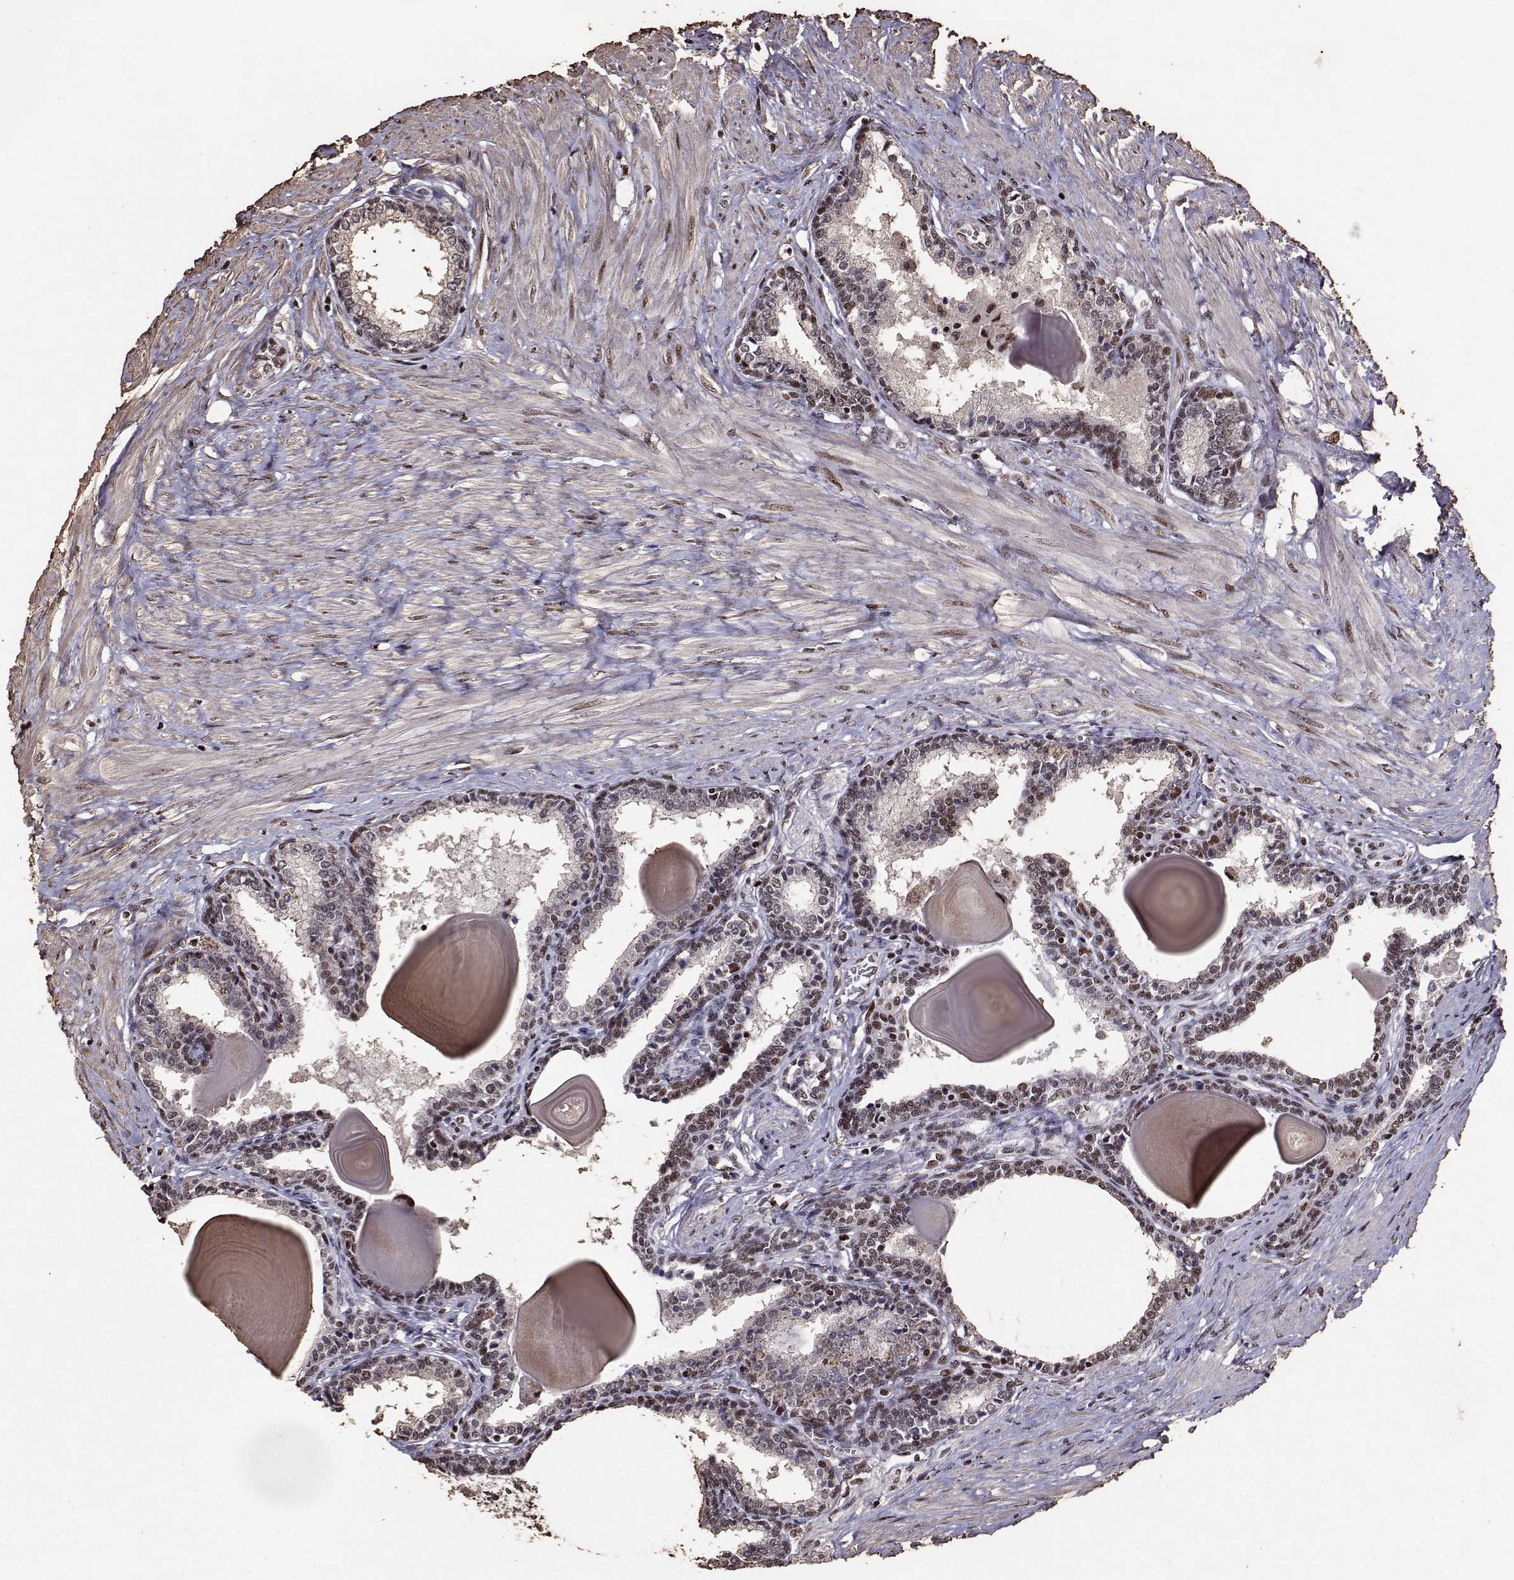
{"staining": {"intensity": "moderate", "quantity": ">75%", "location": "nuclear"}, "tissue": "prostate", "cell_type": "Glandular cells", "image_type": "normal", "snomed": [{"axis": "morphology", "description": "Normal tissue, NOS"}, {"axis": "topography", "description": "Prostate"}], "caption": "High-magnification brightfield microscopy of normal prostate stained with DAB (3,3'-diaminobenzidine) (brown) and counterstained with hematoxylin (blue). glandular cells exhibit moderate nuclear positivity is appreciated in about>75% of cells. Immunohistochemistry stains the protein in brown and the nuclei are stained blue.", "gene": "TOE1", "patient": {"sex": "male", "age": 55}}